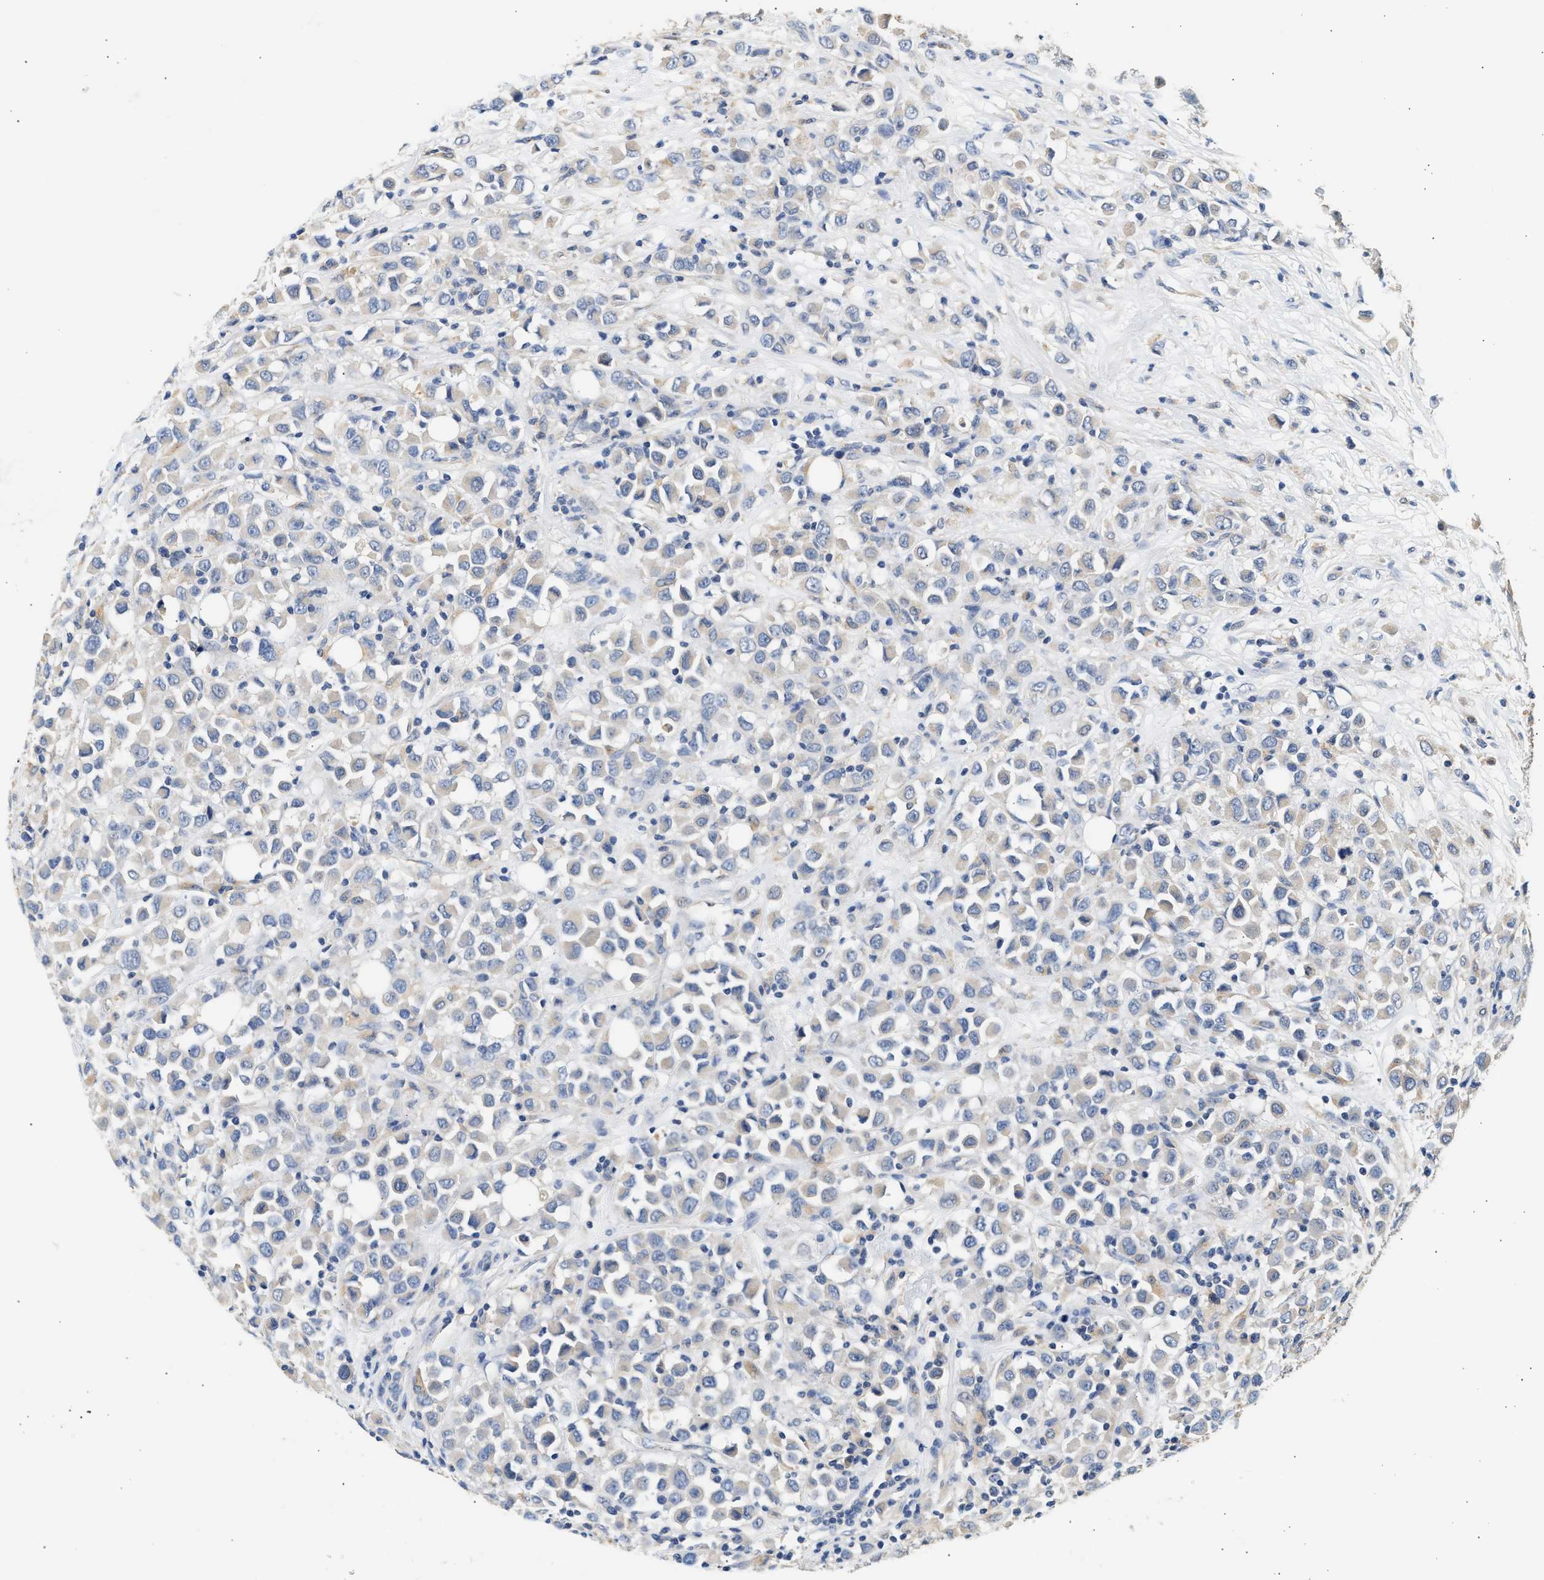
{"staining": {"intensity": "weak", "quantity": "<25%", "location": "cytoplasmic/membranous"}, "tissue": "breast cancer", "cell_type": "Tumor cells", "image_type": "cancer", "snomed": [{"axis": "morphology", "description": "Duct carcinoma"}, {"axis": "topography", "description": "Breast"}], "caption": "A micrograph of breast invasive ductal carcinoma stained for a protein displays no brown staining in tumor cells. Brightfield microscopy of immunohistochemistry (IHC) stained with DAB (3,3'-diaminobenzidine) (brown) and hematoxylin (blue), captured at high magnification.", "gene": "WDR31", "patient": {"sex": "female", "age": 61}}